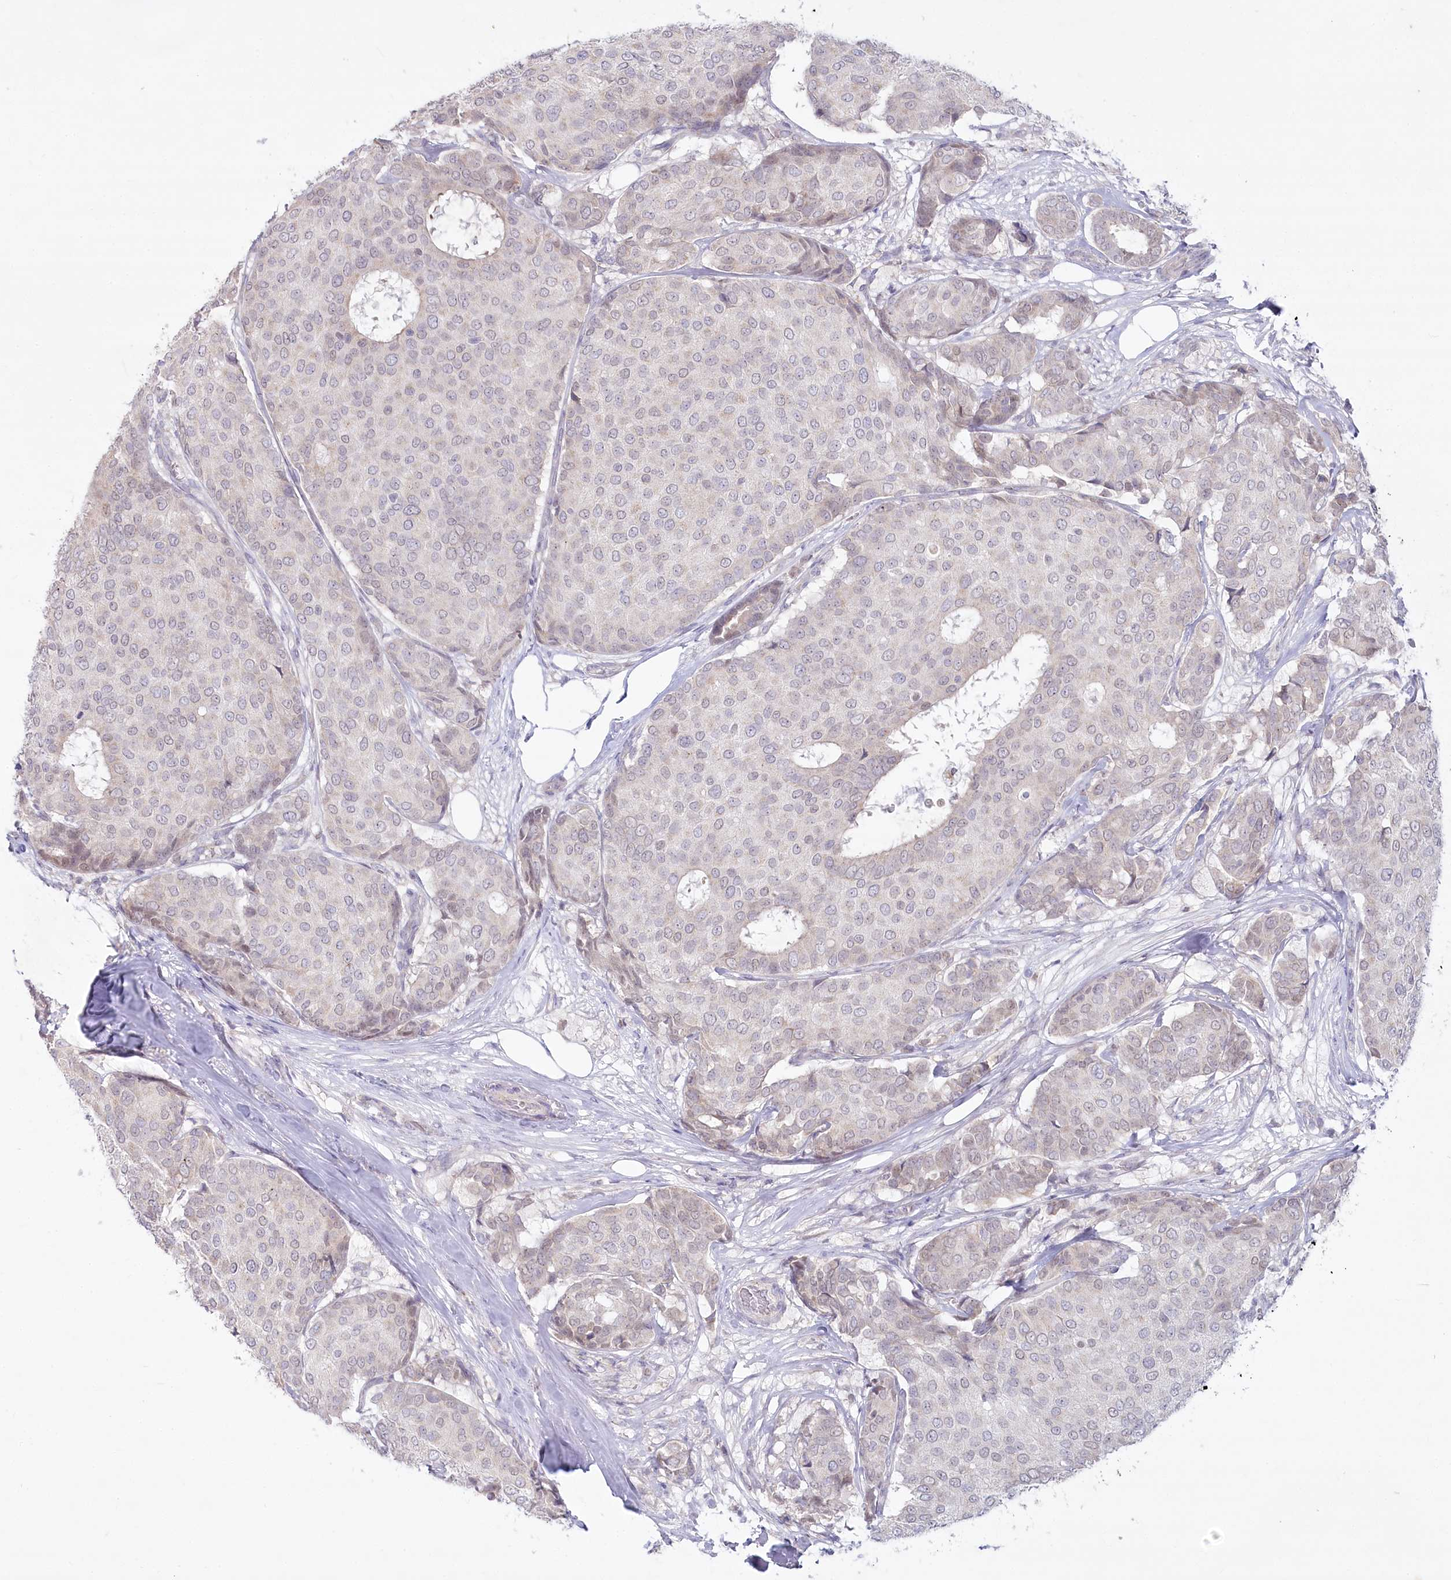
{"staining": {"intensity": "negative", "quantity": "none", "location": "none"}, "tissue": "breast cancer", "cell_type": "Tumor cells", "image_type": "cancer", "snomed": [{"axis": "morphology", "description": "Duct carcinoma"}, {"axis": "topography", "description": "Breast"}], "caption": "This is an immunohistochemistry photomicrograph of breast infiltrating ductal carcinoma. There is no positivity in tumor cells.", "gene": "ABITRAM", "patient": {"sex": "female", "age": 75}}